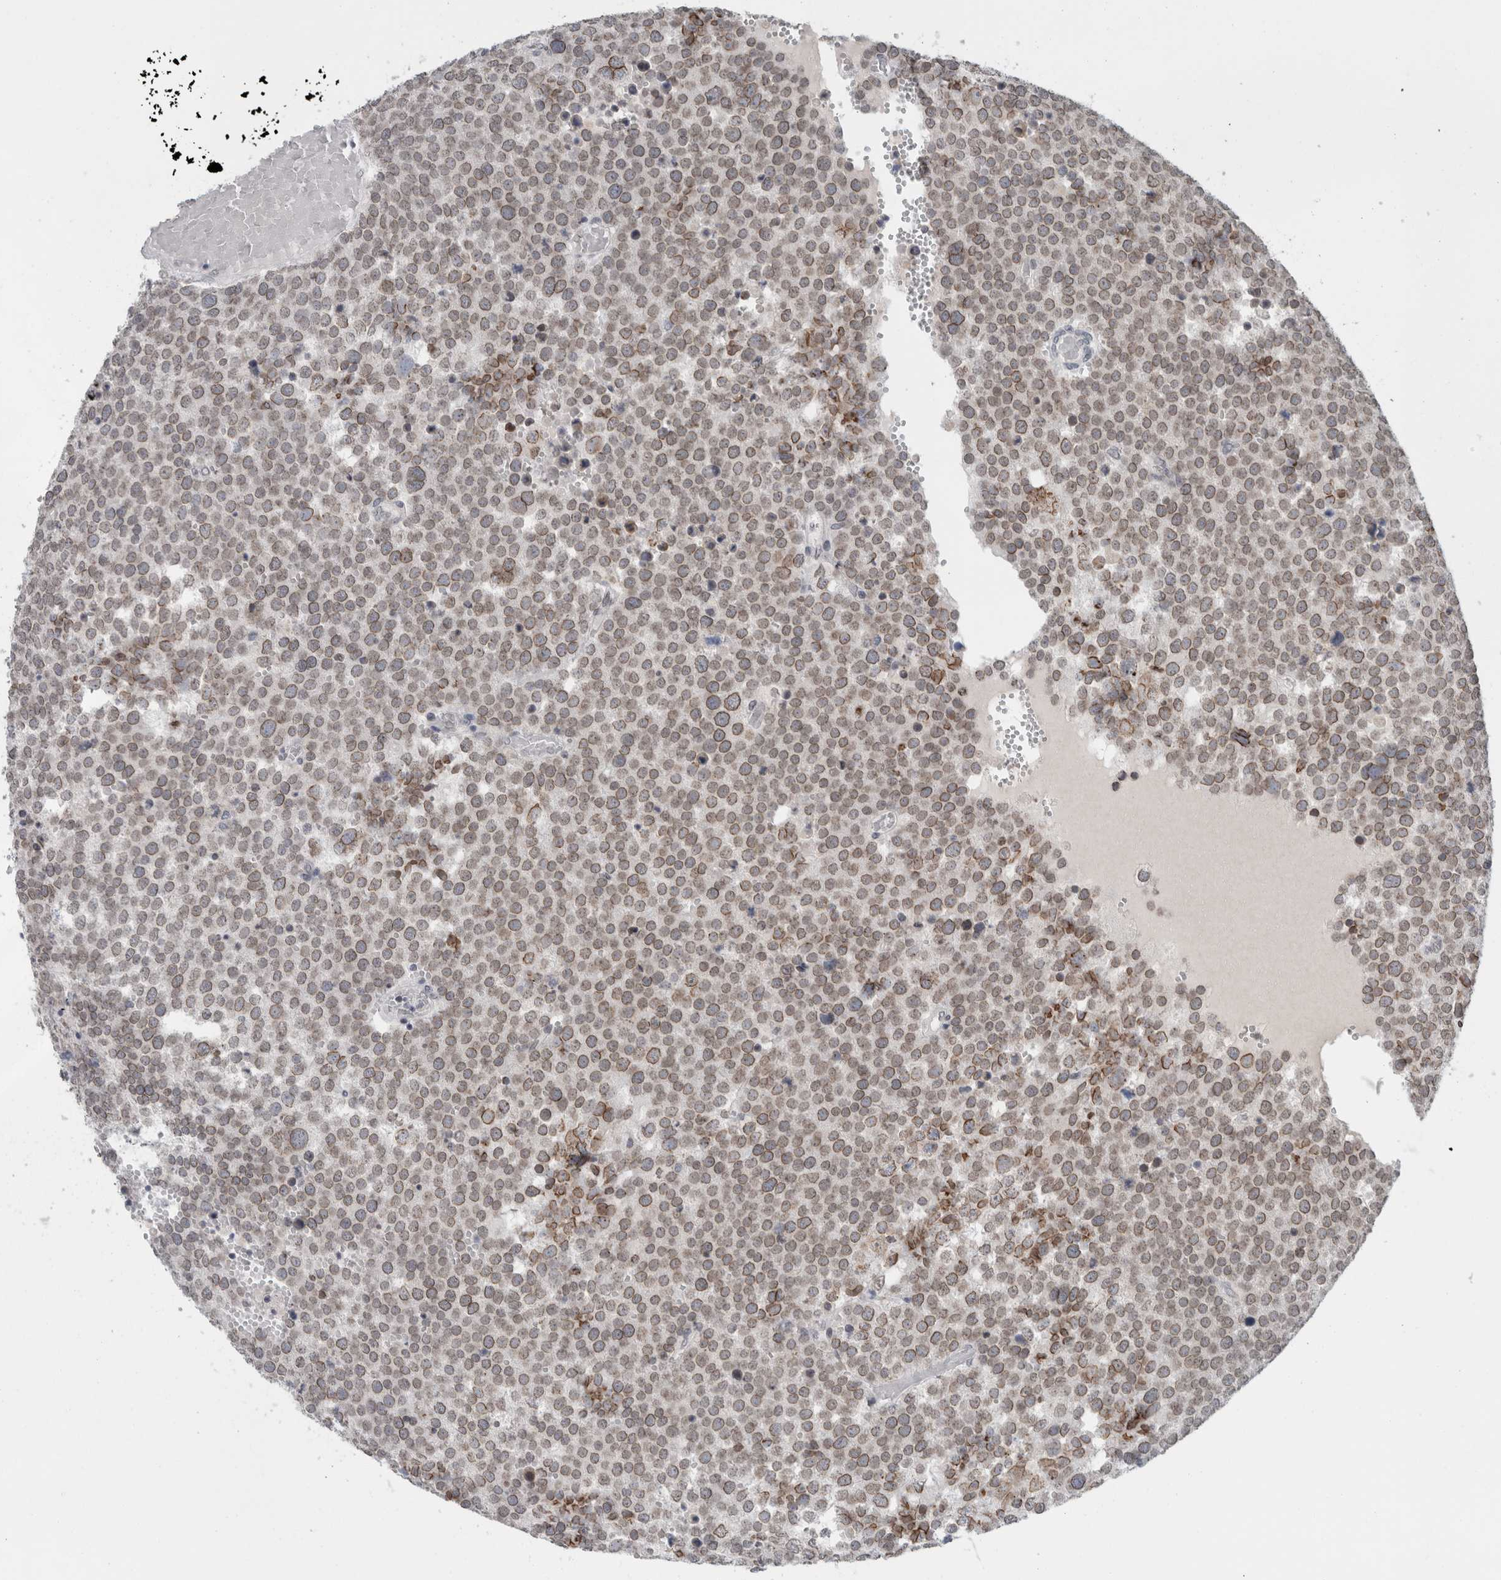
{"staining": {"intensity": "weak", "quantity": ">75%", "location": "cytoplasmic/membranous,nuclear"}, "tissue": "testis cancer", "cell_type": "Tumor cells", "image_type": "cancer", "snomed": [{"axis": "morphology", "description": "Seminoma, NOS"}, {"axis": "topography", "description": "Testis"}], "caption": "Seminoma (testis) was stained to show a protein in brown. There is low levels of weak cytoplasmic/membranous and nuclear staining in approximately >75% of tumor cells.", "gene": "ZNF770", "patient": {"sex": "male", "age": 71}}